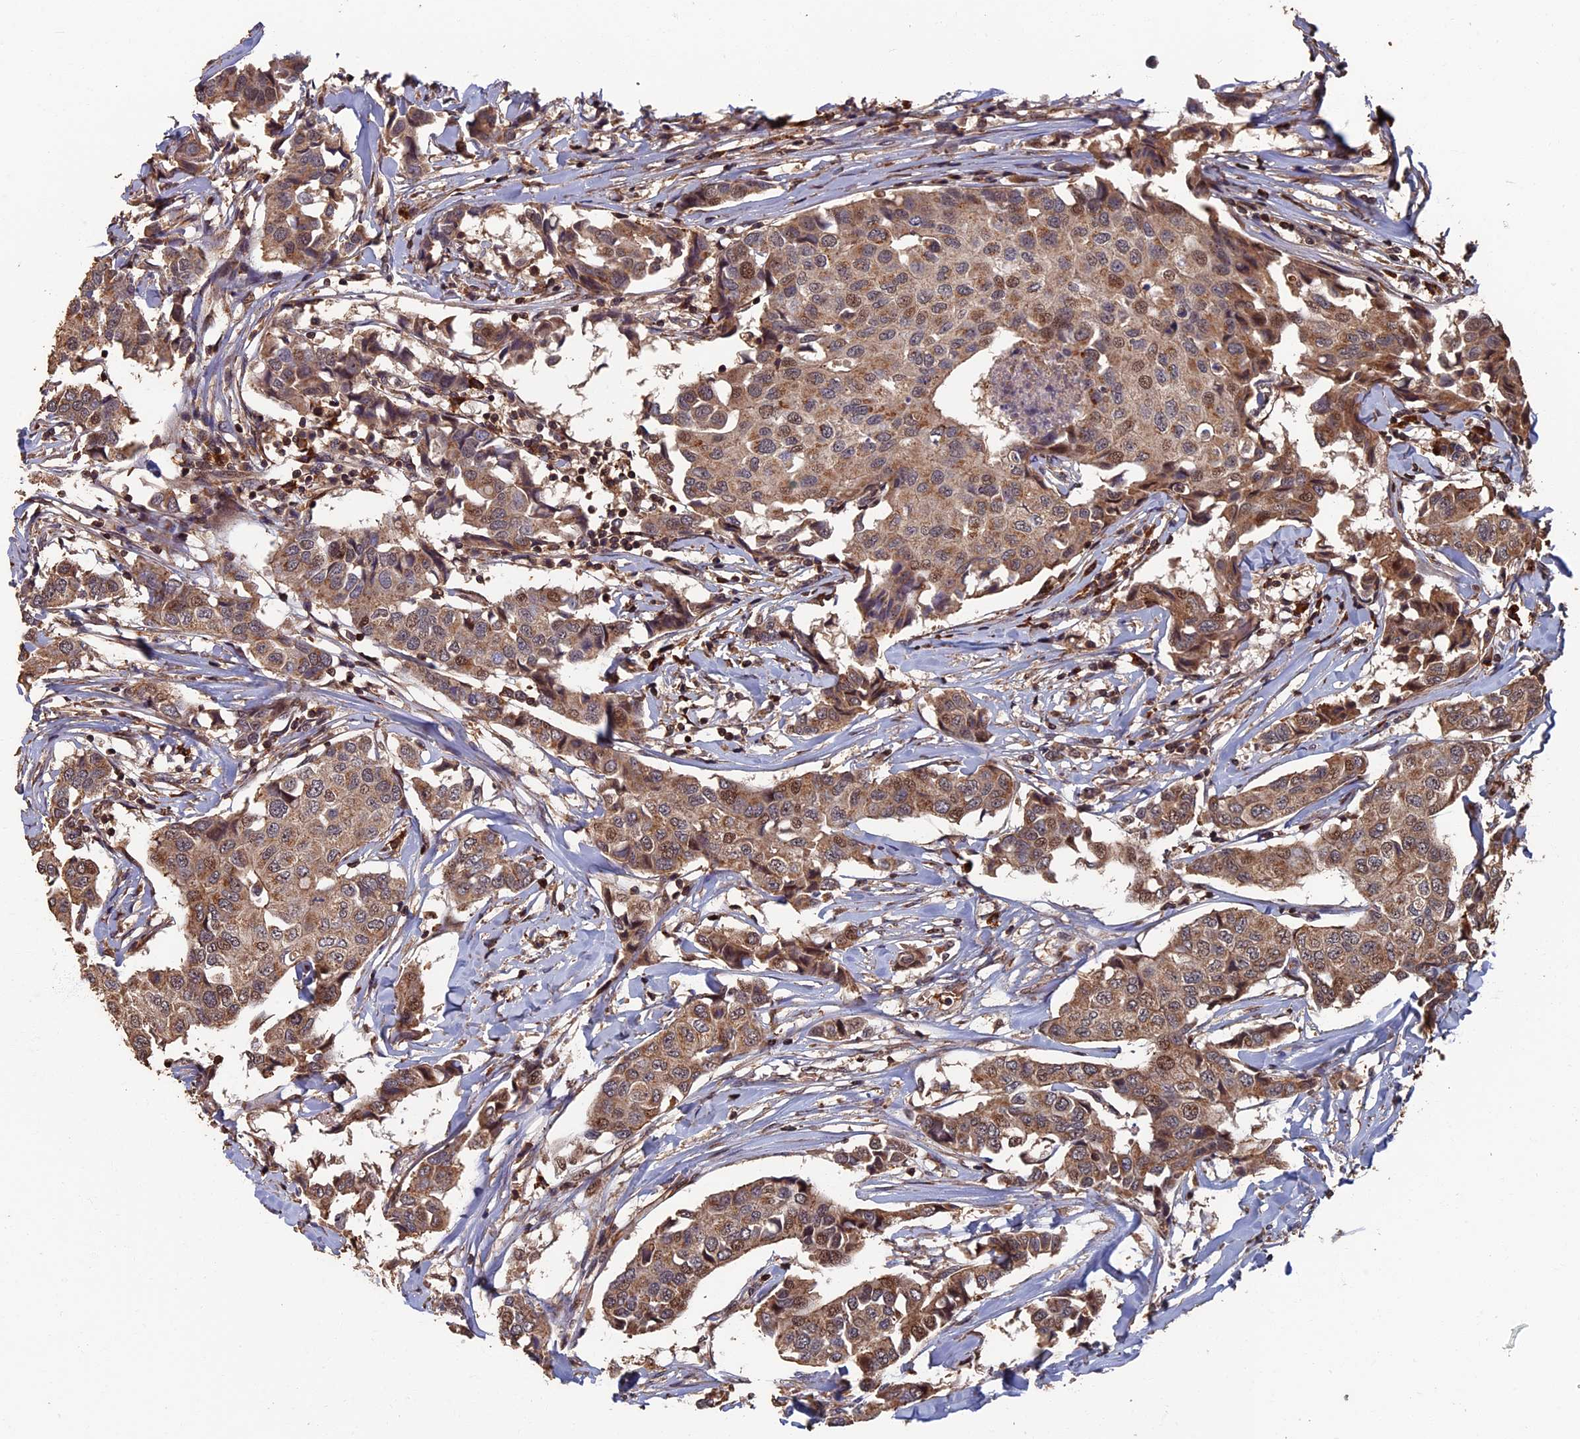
{"staining": {"intensity": "moderate", "quantity": ">75%", "location": "cytoplasmic/membranous,nuclear"}, "tissue": "breast cancer", "cell_type": "Tumor cells", "image_type": "cancer", "snomed": [{"axis": "morphology", "description": "Duct carcinoma"}, {"axis": "topography", "description": "Breast"}], "caption": "This micrograph reveals immunohistochemistry staining of human breast cancer, with medium moderate cytoplasmic/membranous and nuclear positivity in approximately >75% of tumor cells.", "gene": "RASGRF1", "patient": {"sex": "female", "age": 80}}